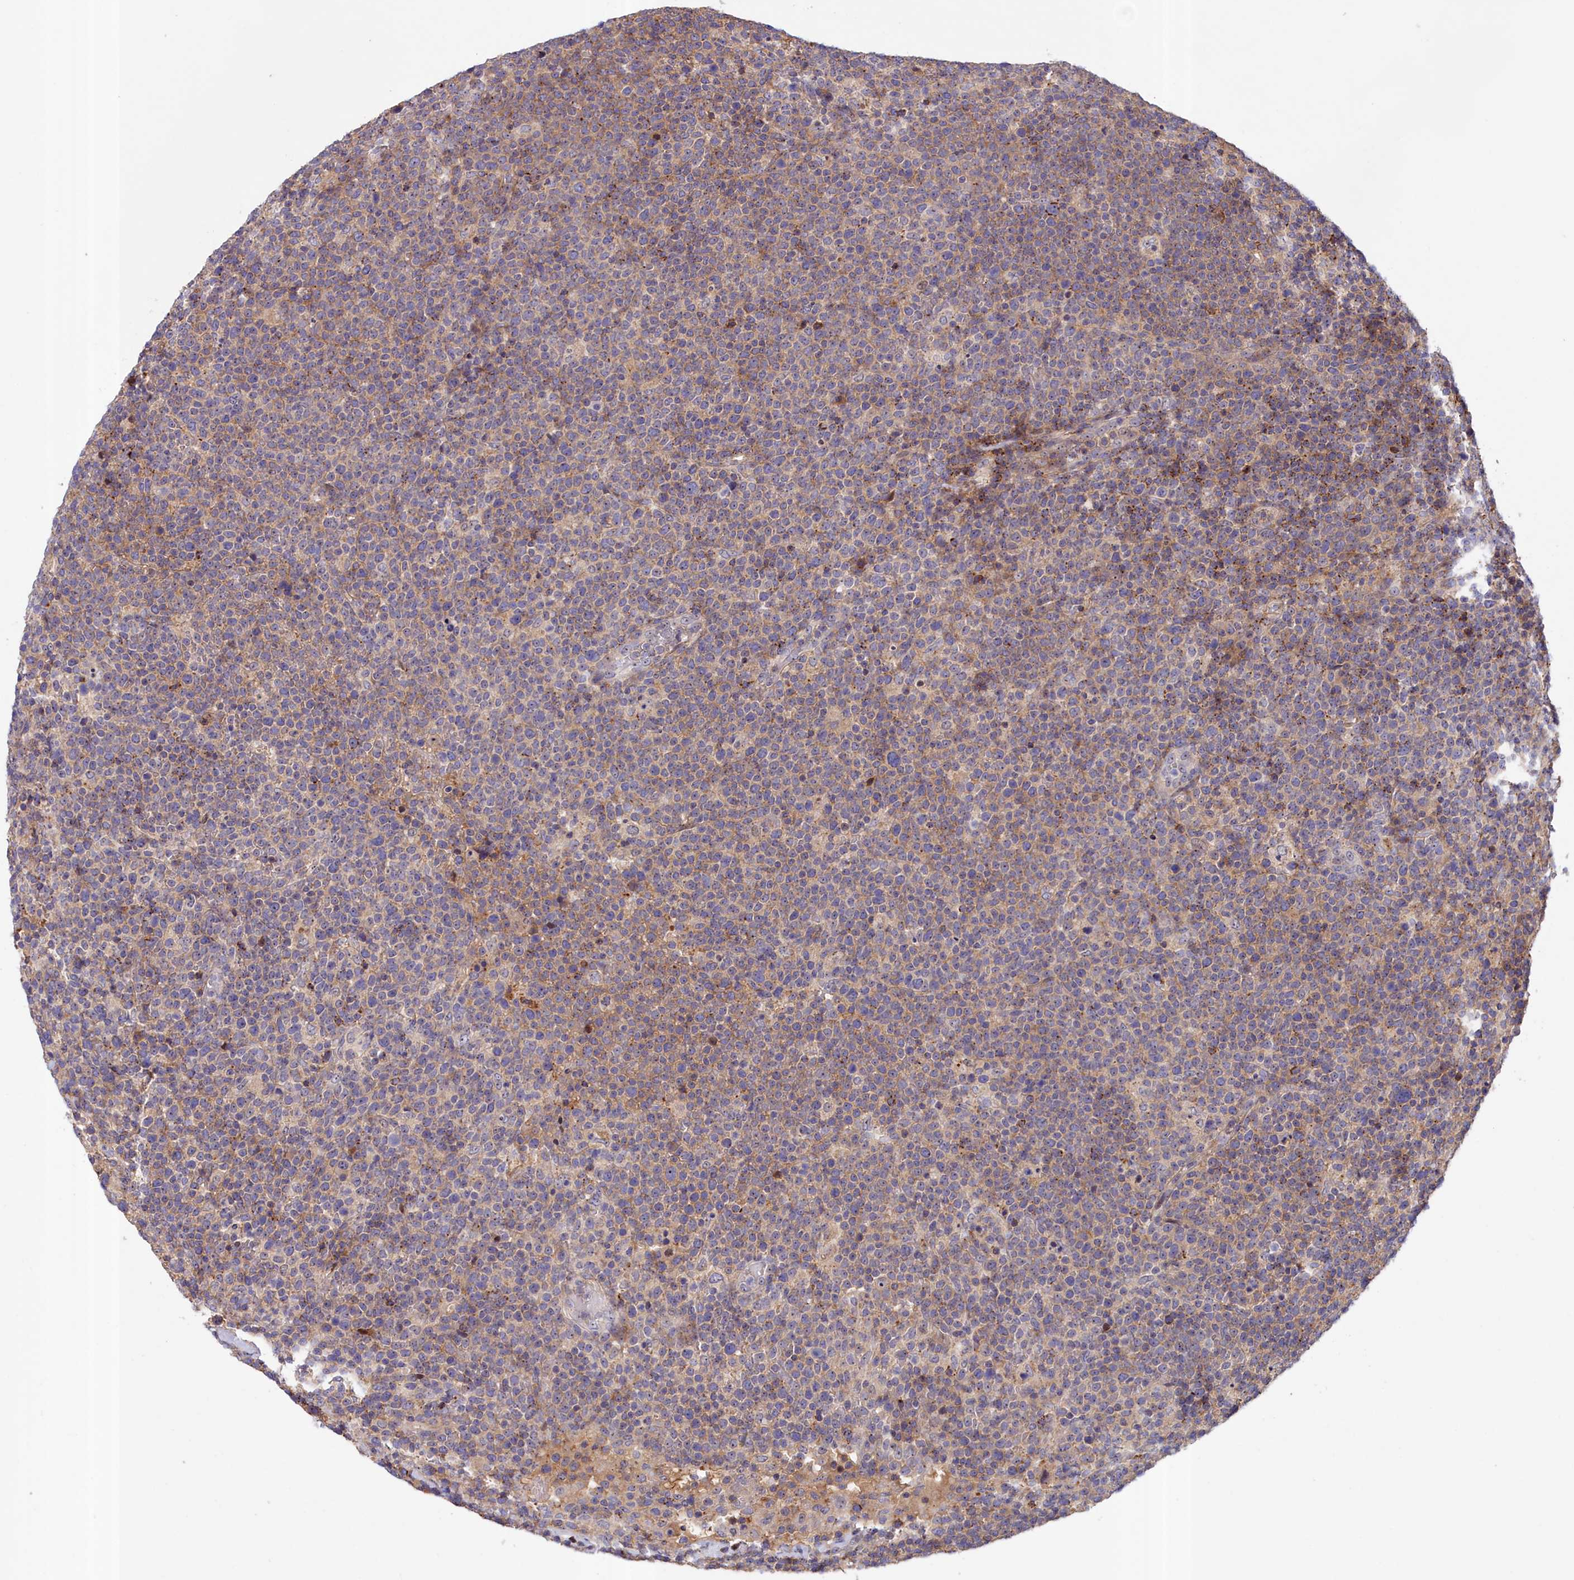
{"staining": {"intensity": "weak", "quantity": "<25%", "location": "cytoplasmic/membranous"}, "tissue": "lymphoma", "cell_type": "Tumor cells", "image_type": "cancer", "snomed": [{"axis": "morphology", "description": "Malignant lymphoma, non-Hodgkin's type, High grade"}, {"axis": "topography", "description": "Lymph node"}], "caption": "IHC of human malignant lymphoma, non-Hodgkin's type (high-grade) exhibits no expression in tumor cells. (Immunohistochemistry, brightfield microscopy, high magnification).", "gene": "NEURL4", "patient": {"sex": "male", "age": 61}}